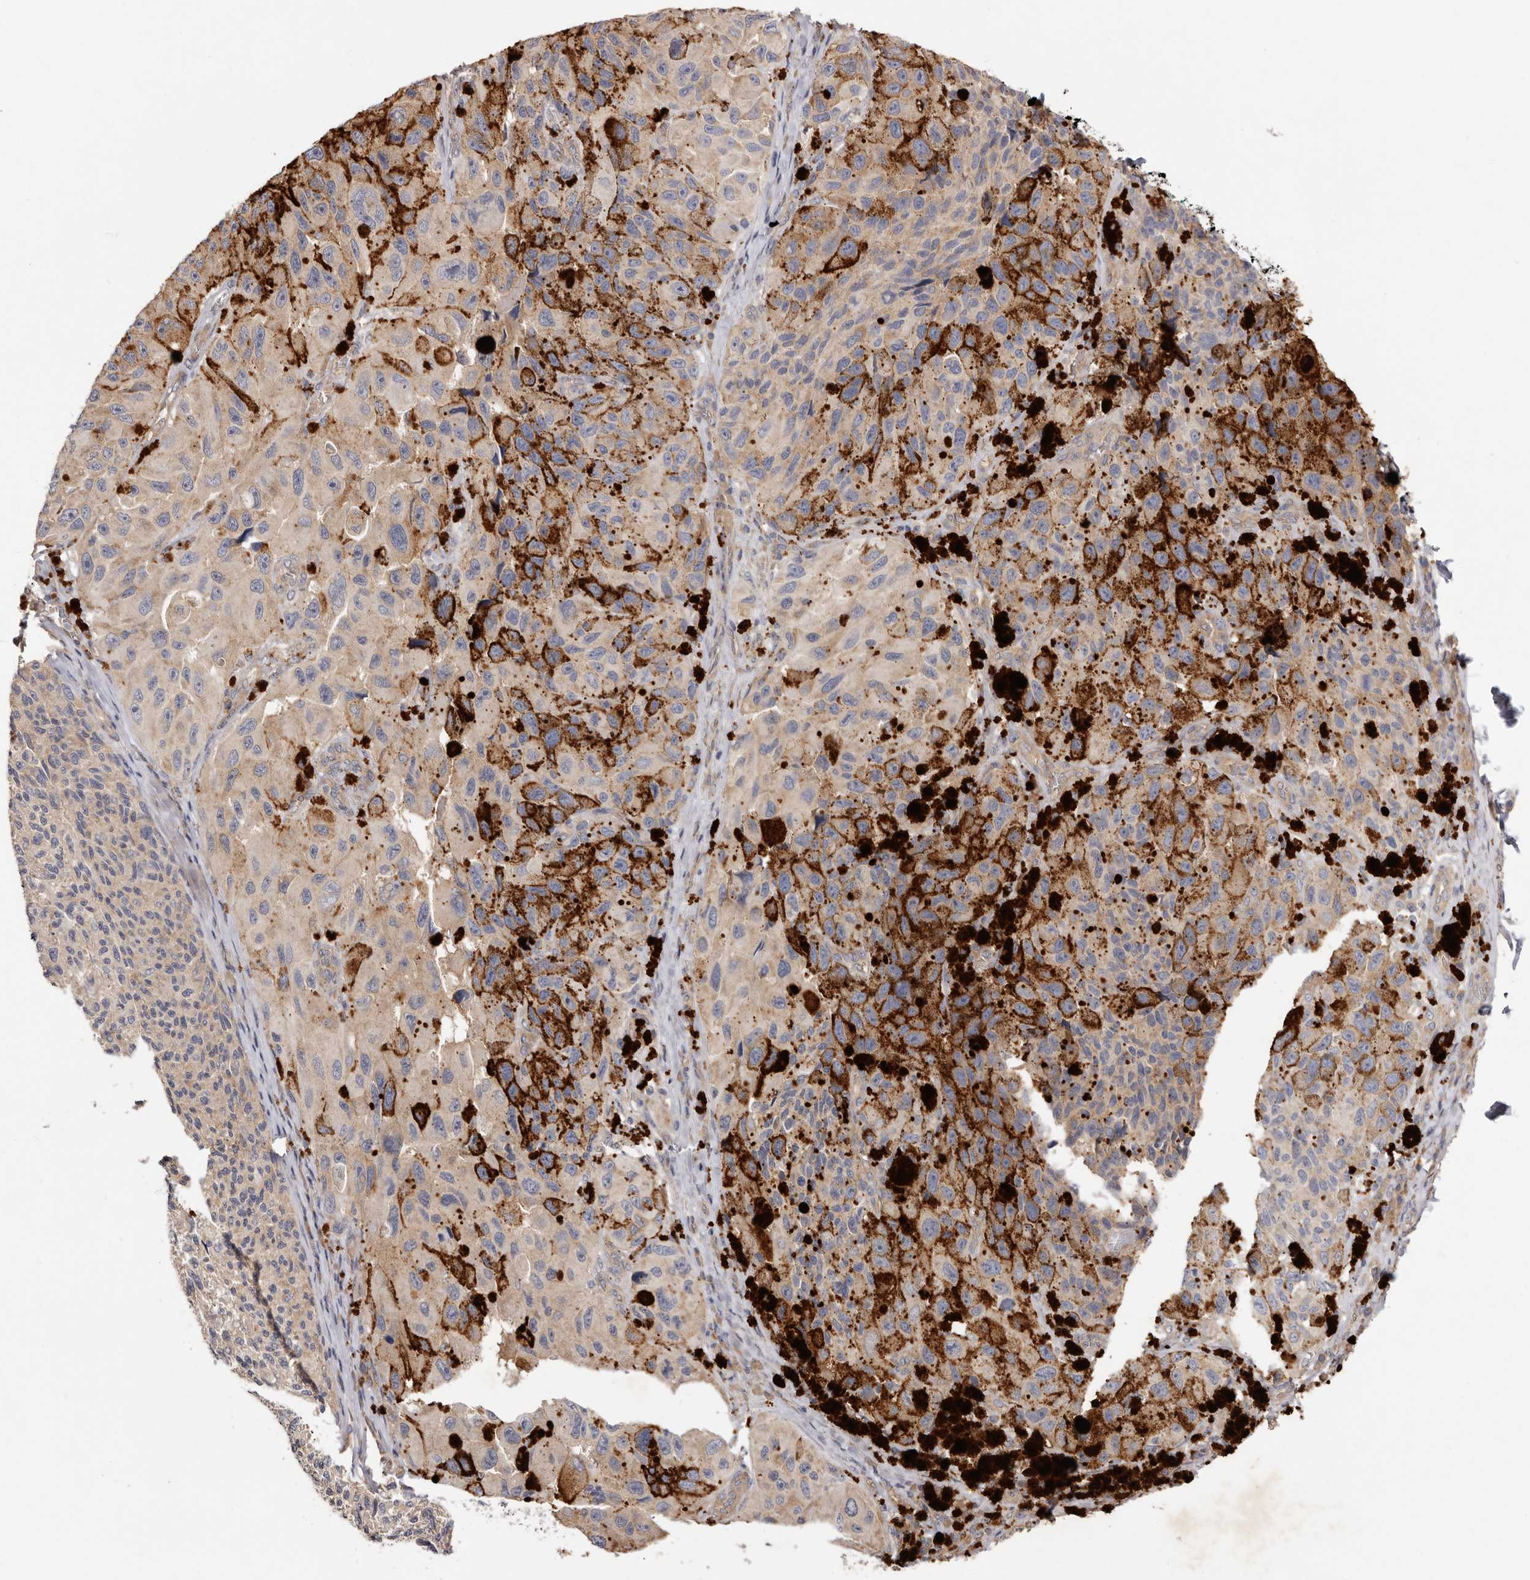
{"staining": {"intensity": "negative", "quantity": "none", "location": "none"}, "tissue": "melanoma", "cell_type": "Tumor cells", "image_type": "cancer", "snomed": [{"axis": "morphology", "description": "Malignant melanoma, NOS"}, {"axis": "topography", "description": "Skin"}], "caption": "Immunohistochemistry of human malignant melanoma displays no positivity in tumor cells.", "gene": "FAM167B", "patient": {"sex": "female", "age": 73}}